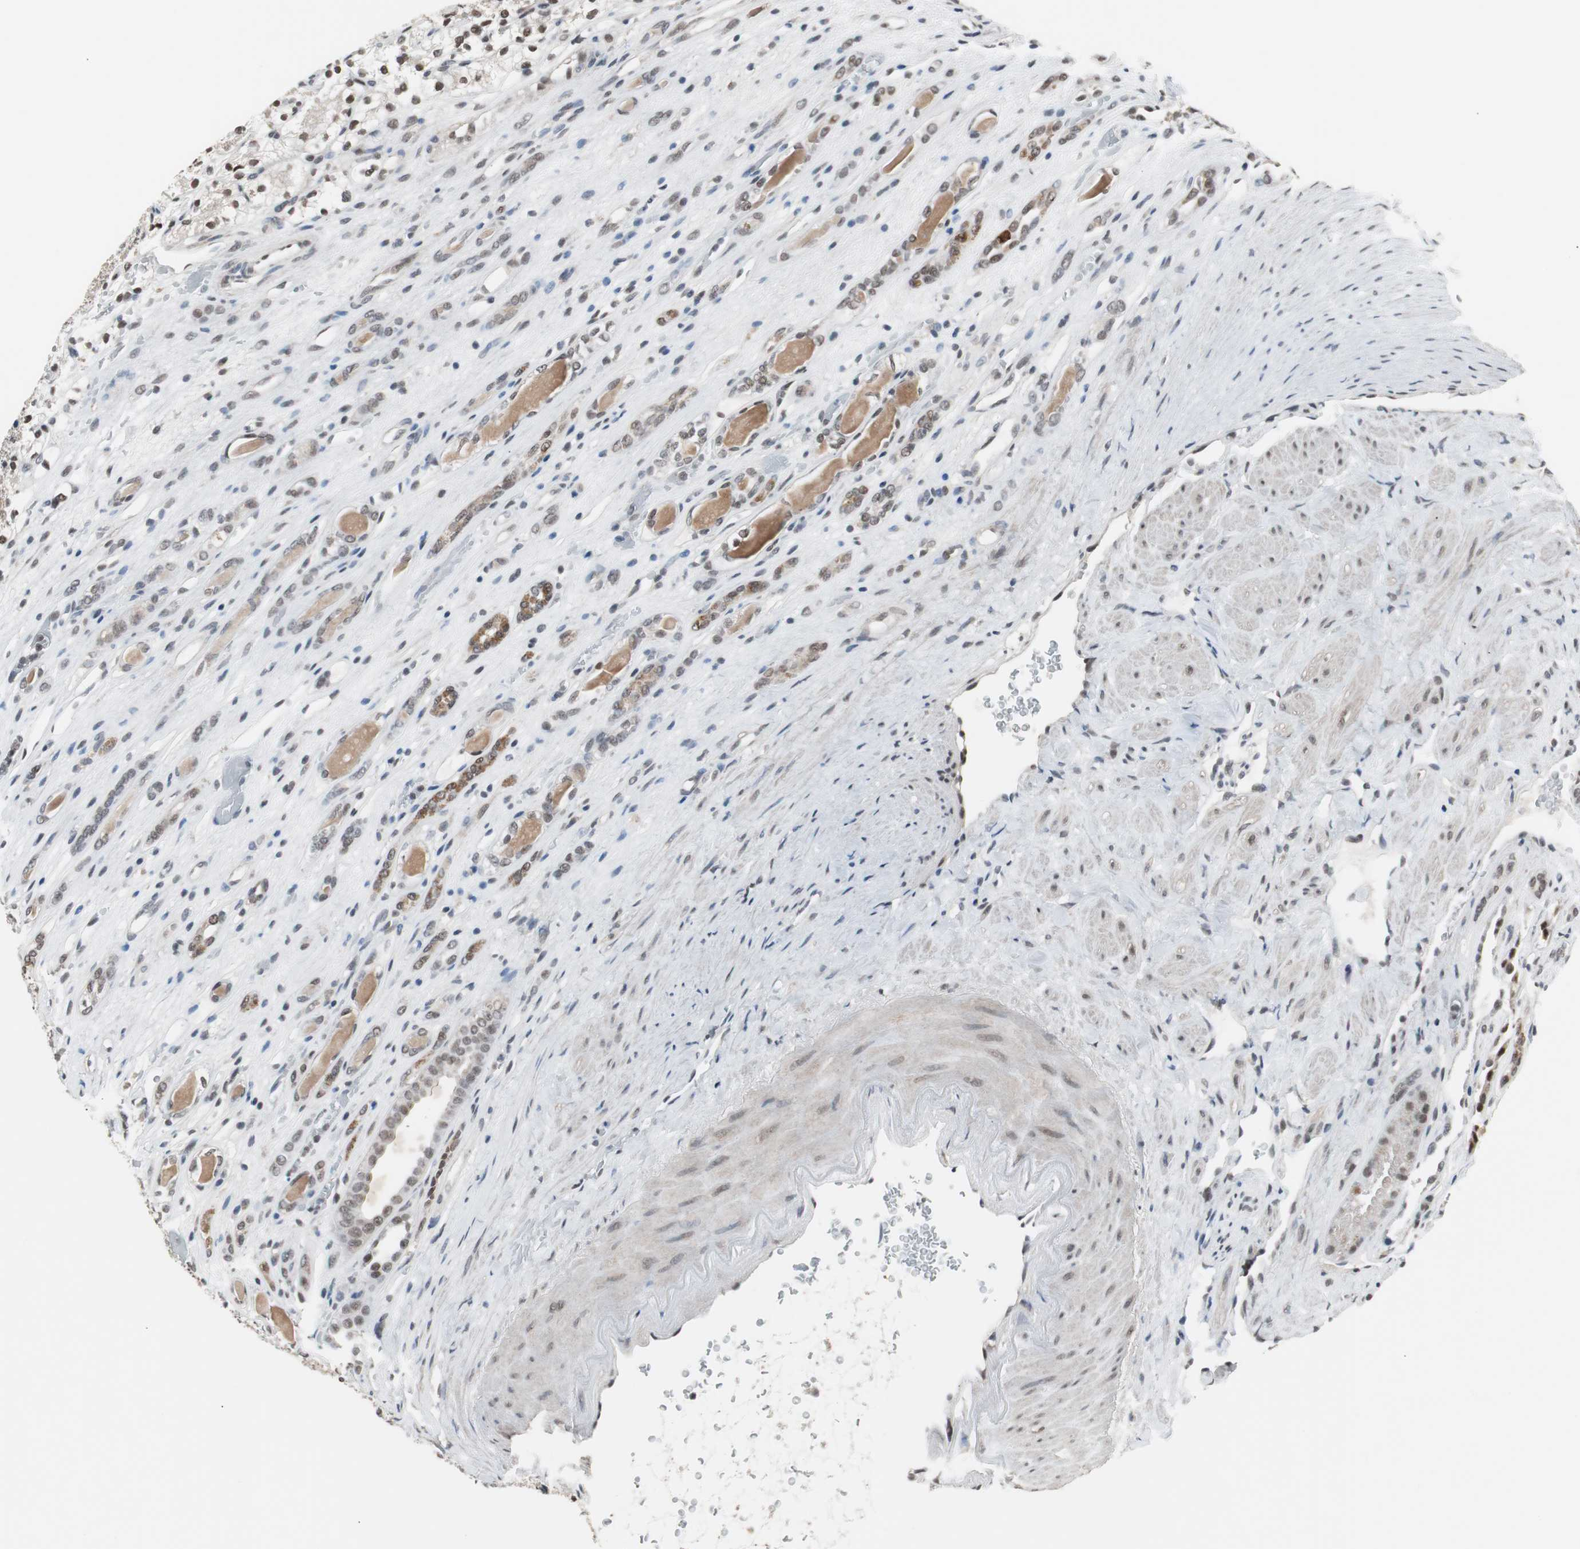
{"staining": {"intensity": "strong", "quantity": ">75%", "location": "nuclear"}, "tissue": "renal cancer", "cell_type": "Tumor cells", "image_type": "cancer", "snomed": [{"axis": "morphology", "description": "Adenocarcinoma, NOS"}, {"axis": "topography", "description": "Kidney"}], "caption": "A brown stain highlights strong nuclear expression of a protein in human renal cancer (adenocarcinoma) tumor cells. (Stains: DAB in brown, nuclei in blue, Microscopy: brightfield microscopy at high magnification).", "gene": "TAF7", "patient": {"sex": "female", "age": 60}}